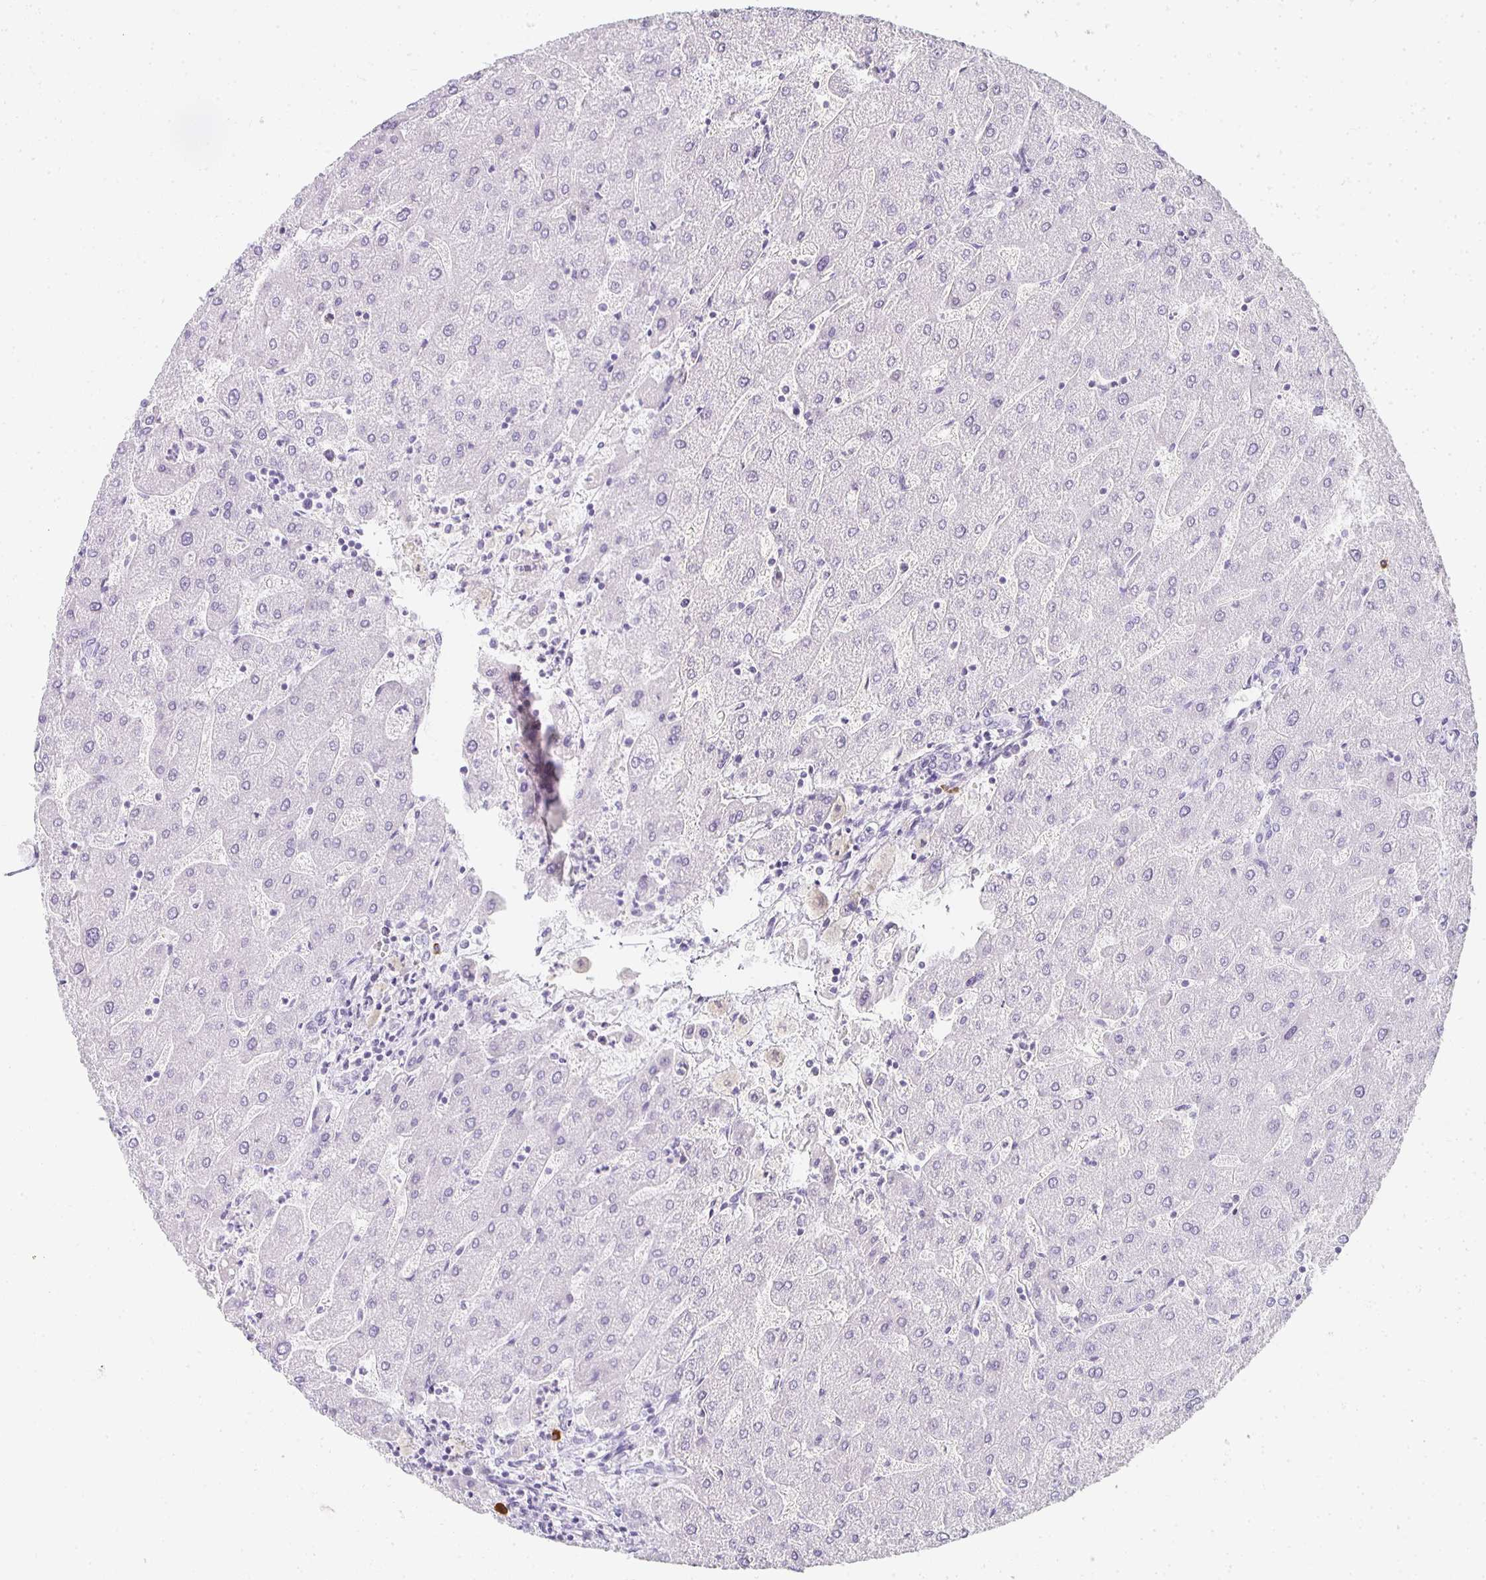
{"staining": {"intensity": "negative", "quantity": "none", "location": "none"}, "tissue": "liver", "cell_type": "Cholangiocytes", "image_type": "normal", "snomed": [{"axis": "morphology", "description": "Normal tissue, NOS"}, {"axis": "topography", "description": "Liver"}], "caption": "DAB (3,3'-diaminobenzidine) immunohistochemical staining of unremarkable liver displays no significant expression in cholangiocytes.", "gene": "TPSD1", "patient": {"sex": "male", "age": 67}}